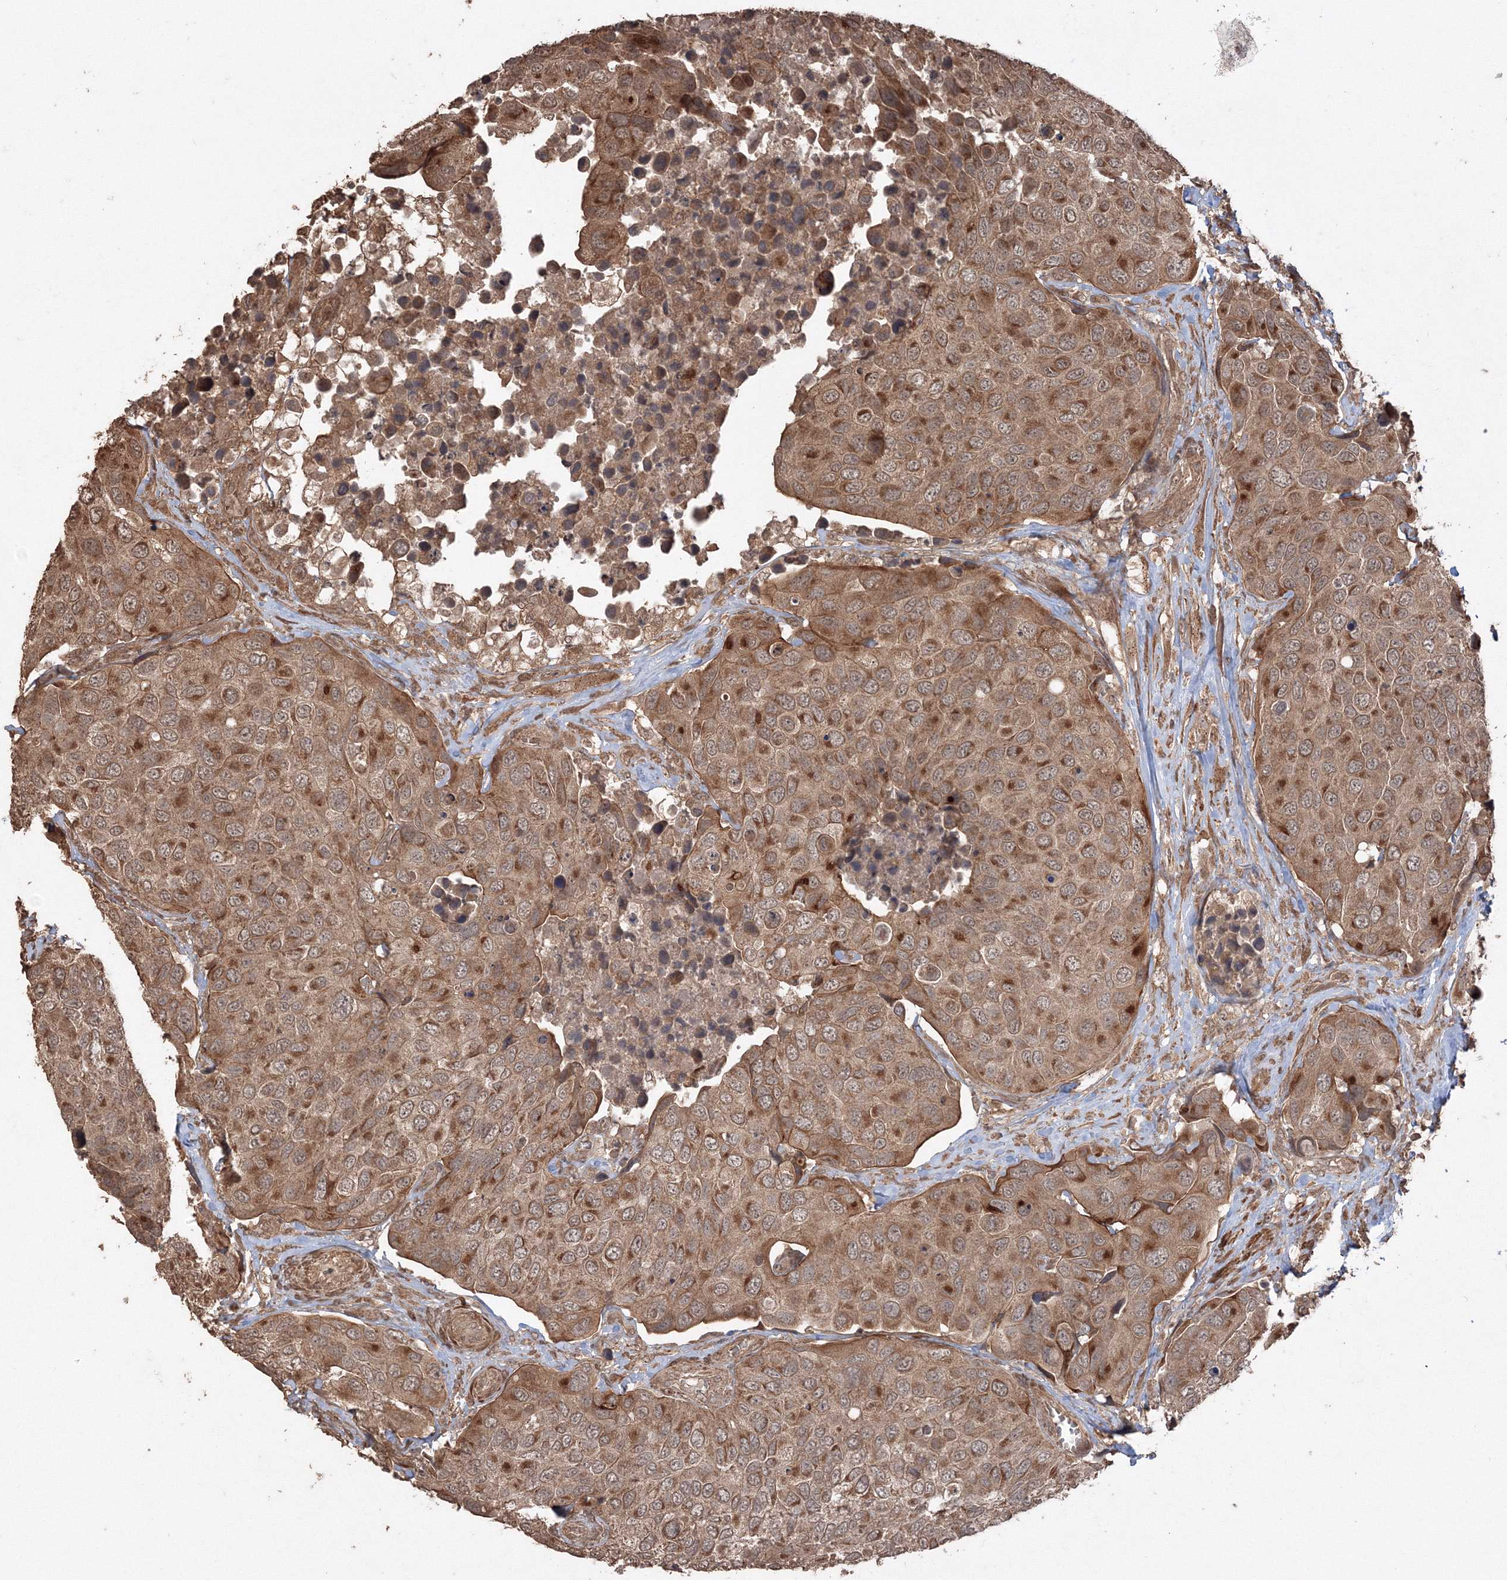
{"staining": {"intensity": "moderate", "quantity": ">75%", "location": "cytoplasmic/membranous"}, "tissue": "urothelial cancer", "cell_type": "Tumor cells", "image_type": "cancer", "snomed": [{"axis": "morphology", "description": "Urothelial carcinoma, High grade"}, {"axis": "topography", "description": "Urinary bladder"}], "caption": "Human urothelial cancer stained for a protein (brown) shows moderate cytoplasmic/membranous positive positivity in approximately >75% of tumor cells.", "gene": "CCDC122", "patient": {"sex": "male", "age": 74}}